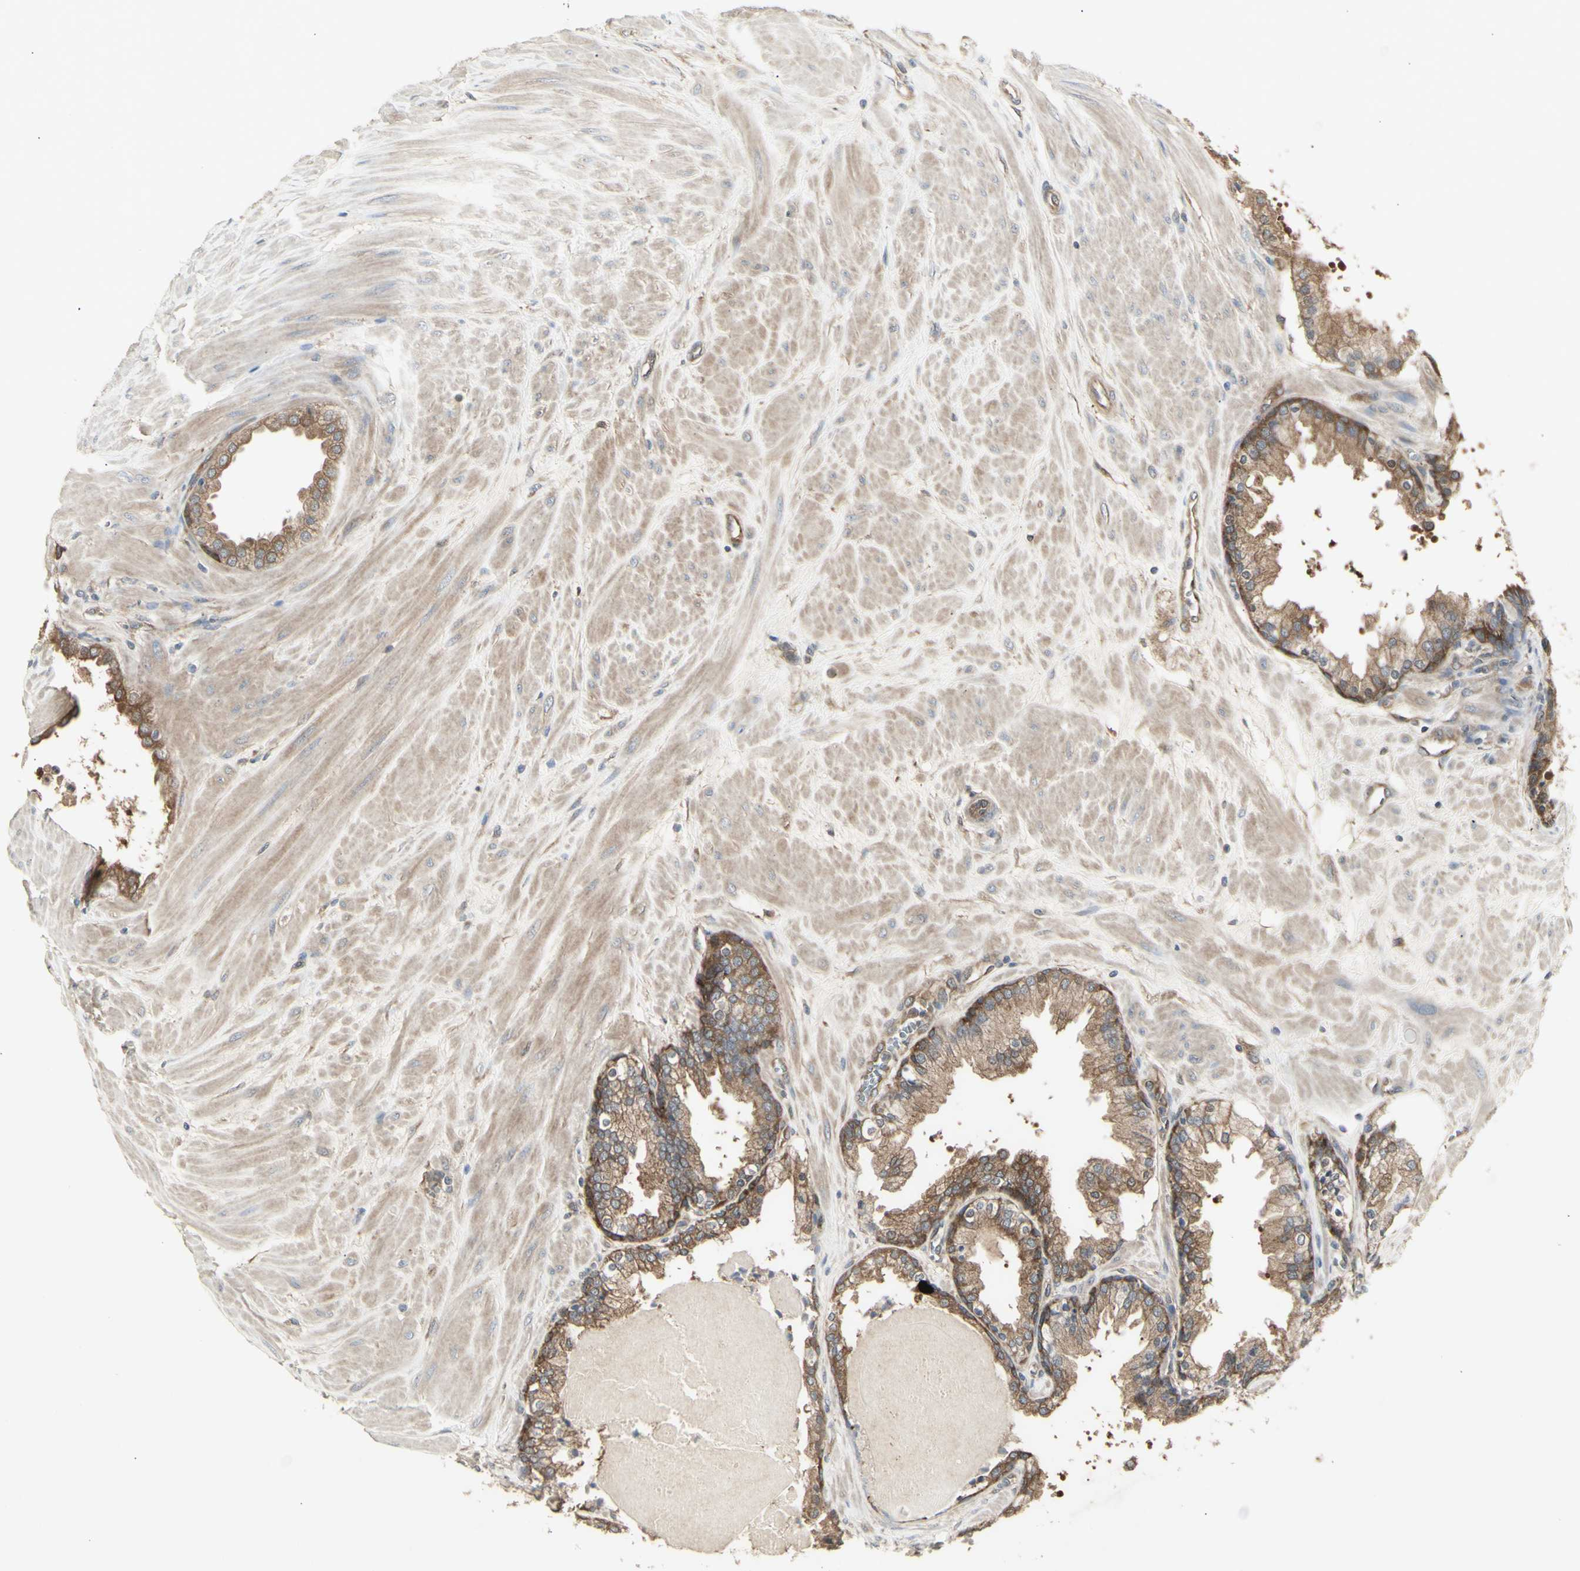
{"staining": {"intensity": "moderate", "quantity": ">75%", "location": "cytoplasmic/membranous"}, "tissue": "prostate", "cell_type": "Glandular cells", "image_type": "normal", "snomed": [{"axis": "morphology", "description": "Normal tissue, NOS"}, {"axis": "topography", "description": "Prostate"}], "caption": "Prostate stained with immunohistochemistry exhibits moderate cytoplasmic/membranous positivity in about >75% of glandular cells.", "gene": "CHURC1", "patient": {"sex": "male", "age": 51}}